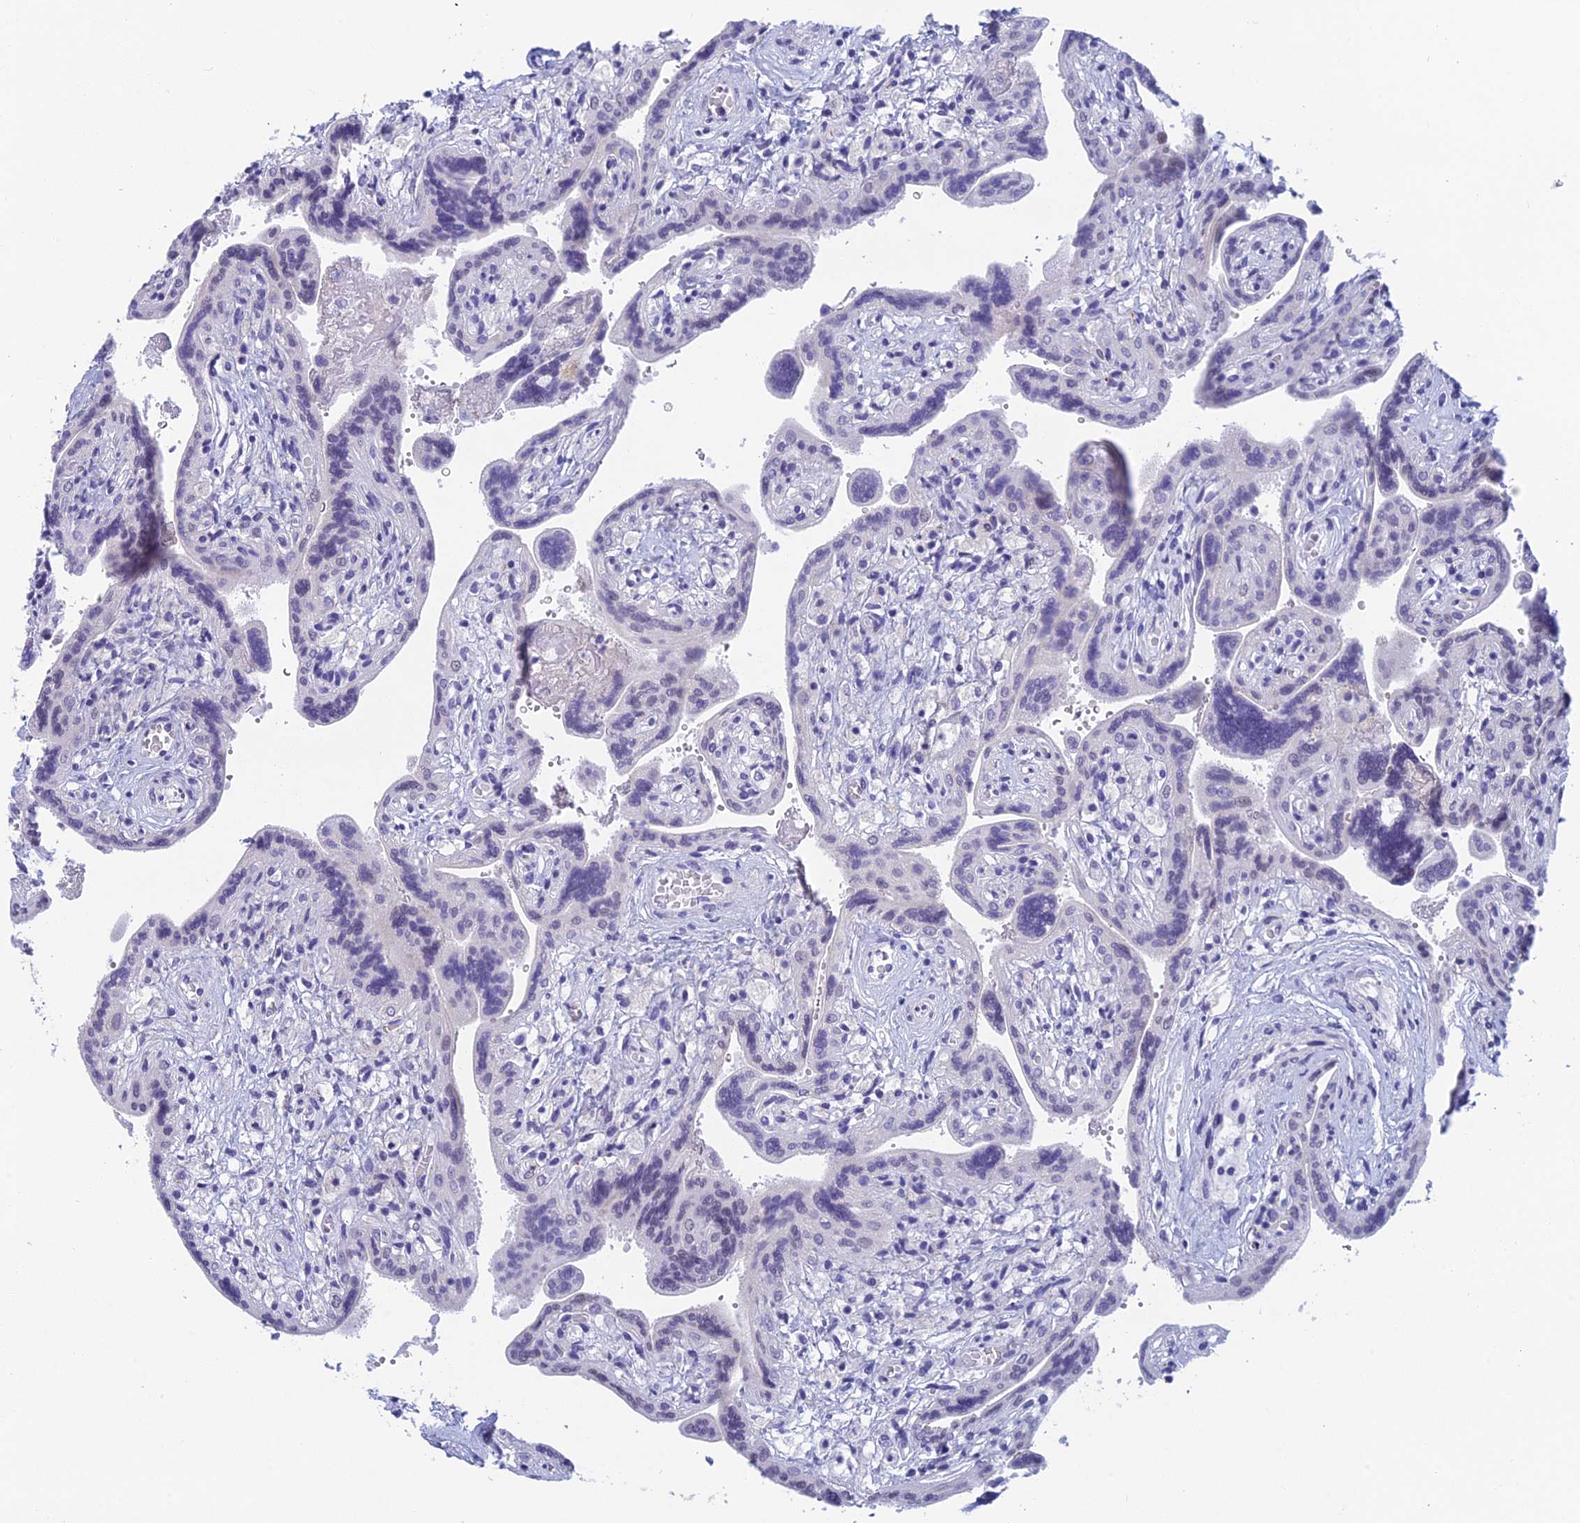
{"staining": {"intensity": "negative", "quantity": "none", "location": "none"}, "tissue": "placenta", "cell_type": "Trophoblastic cells", "image_type": "normal", "snomed": [{"axis": "morphology", "description": "Normal tissue, NOS"}, {"axis": "topography", "description": "Placenta"}], "caption": "An immunohistochemistry photomicrograph of normal placenta is shown. There is no staining in trophoblastic cells of placenta. (Brightfield microscopy of DAB immunohistochemistry at high magnification).", "gene": "TMEM161B", "patient": {"sex": "female", "age": 37}}